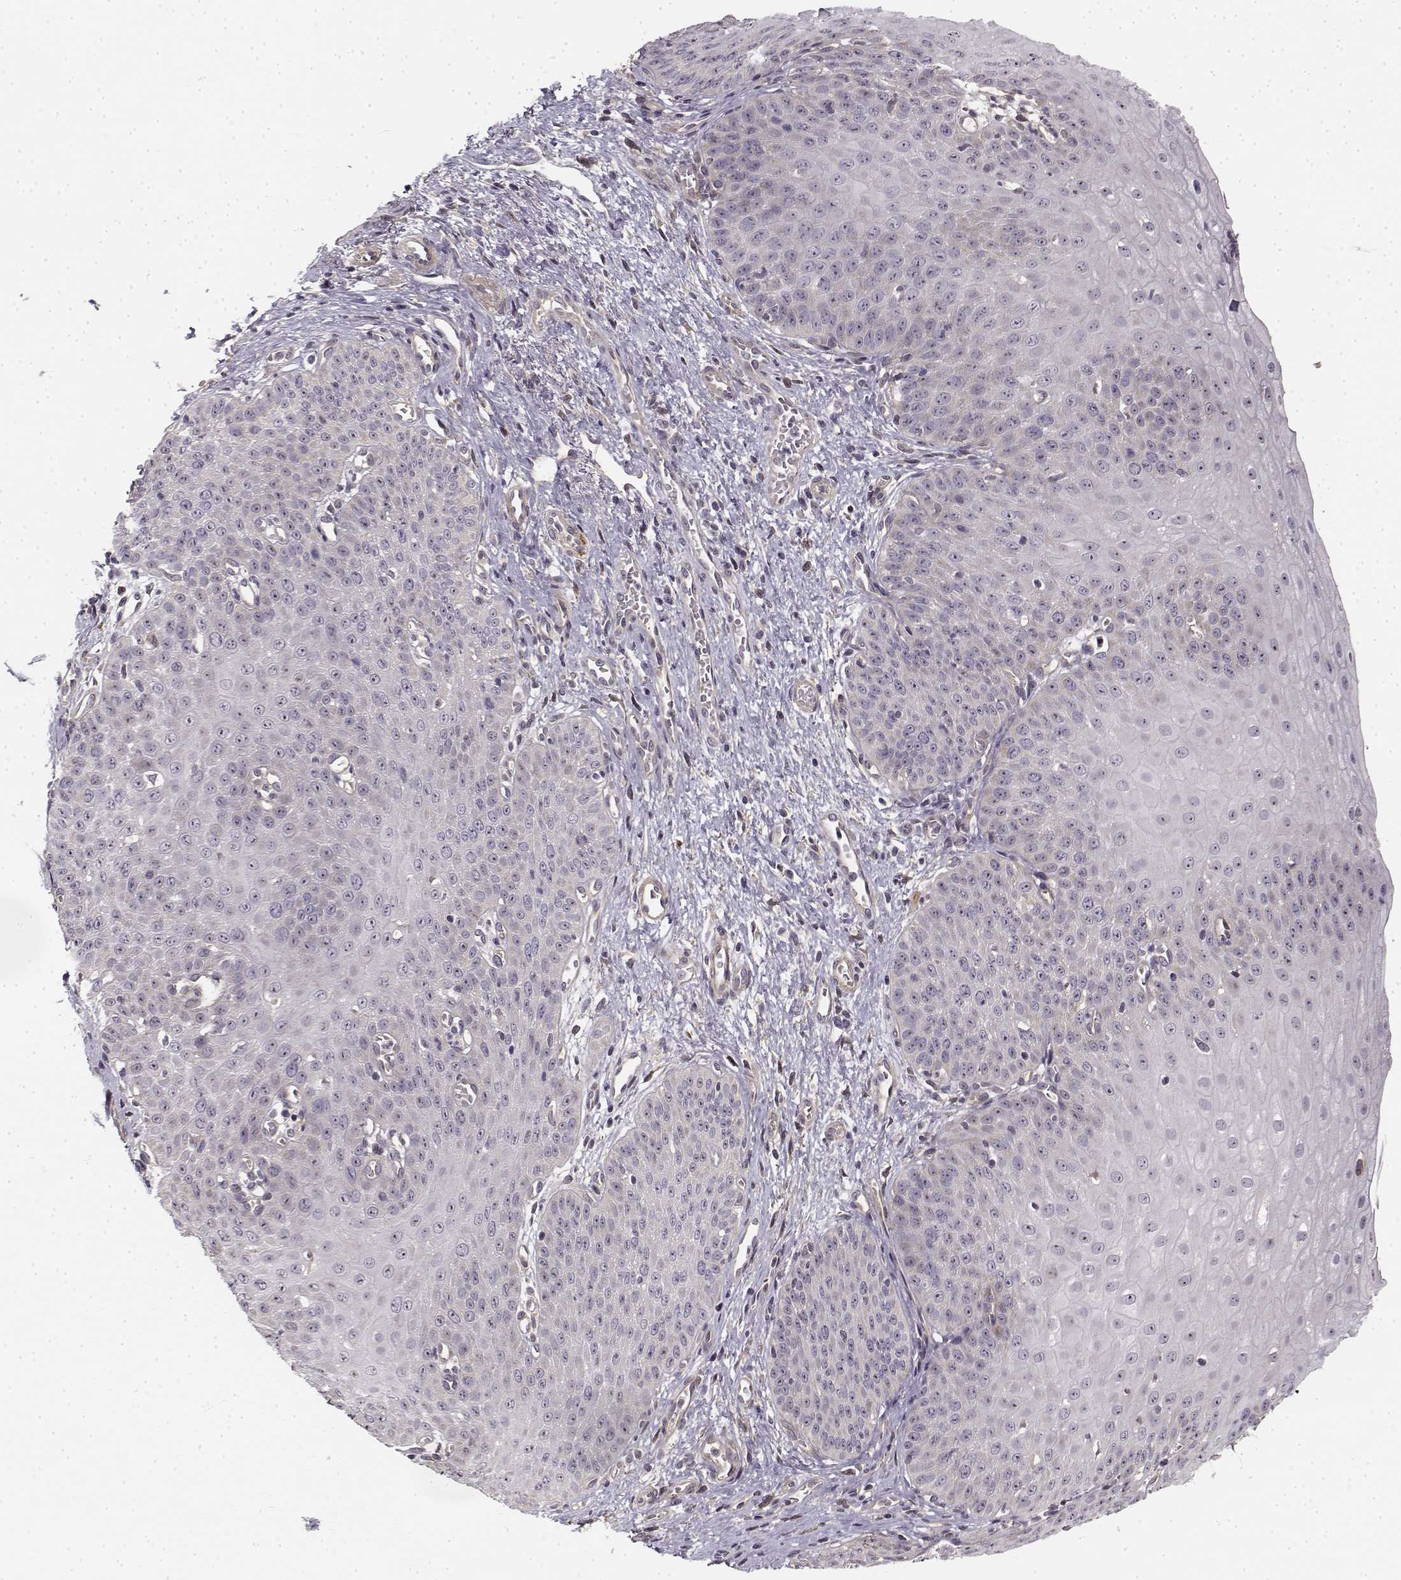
{"staining": {"intensity": "weak", "quantity": "<25%", "location": "nuclear"}, "tissue": "esophagus", "cell_type": "Squamous epithelial cells", "image_type": "normal", "snomed": [{"axis": "morphology", "description": "Normal tissue, NOS"}, {"axis": "topography", "description": "Esophagus"}], "caption": "DAB immunohistochemical staining of benign esophagus shows no significant expression in squamous epithelial cells. (Brightfield microscopy of DAB immunohistochemistry (IHC) at high magnification).", "gene": "MED12L", "patient": {"sex": "male", "age": 71}}